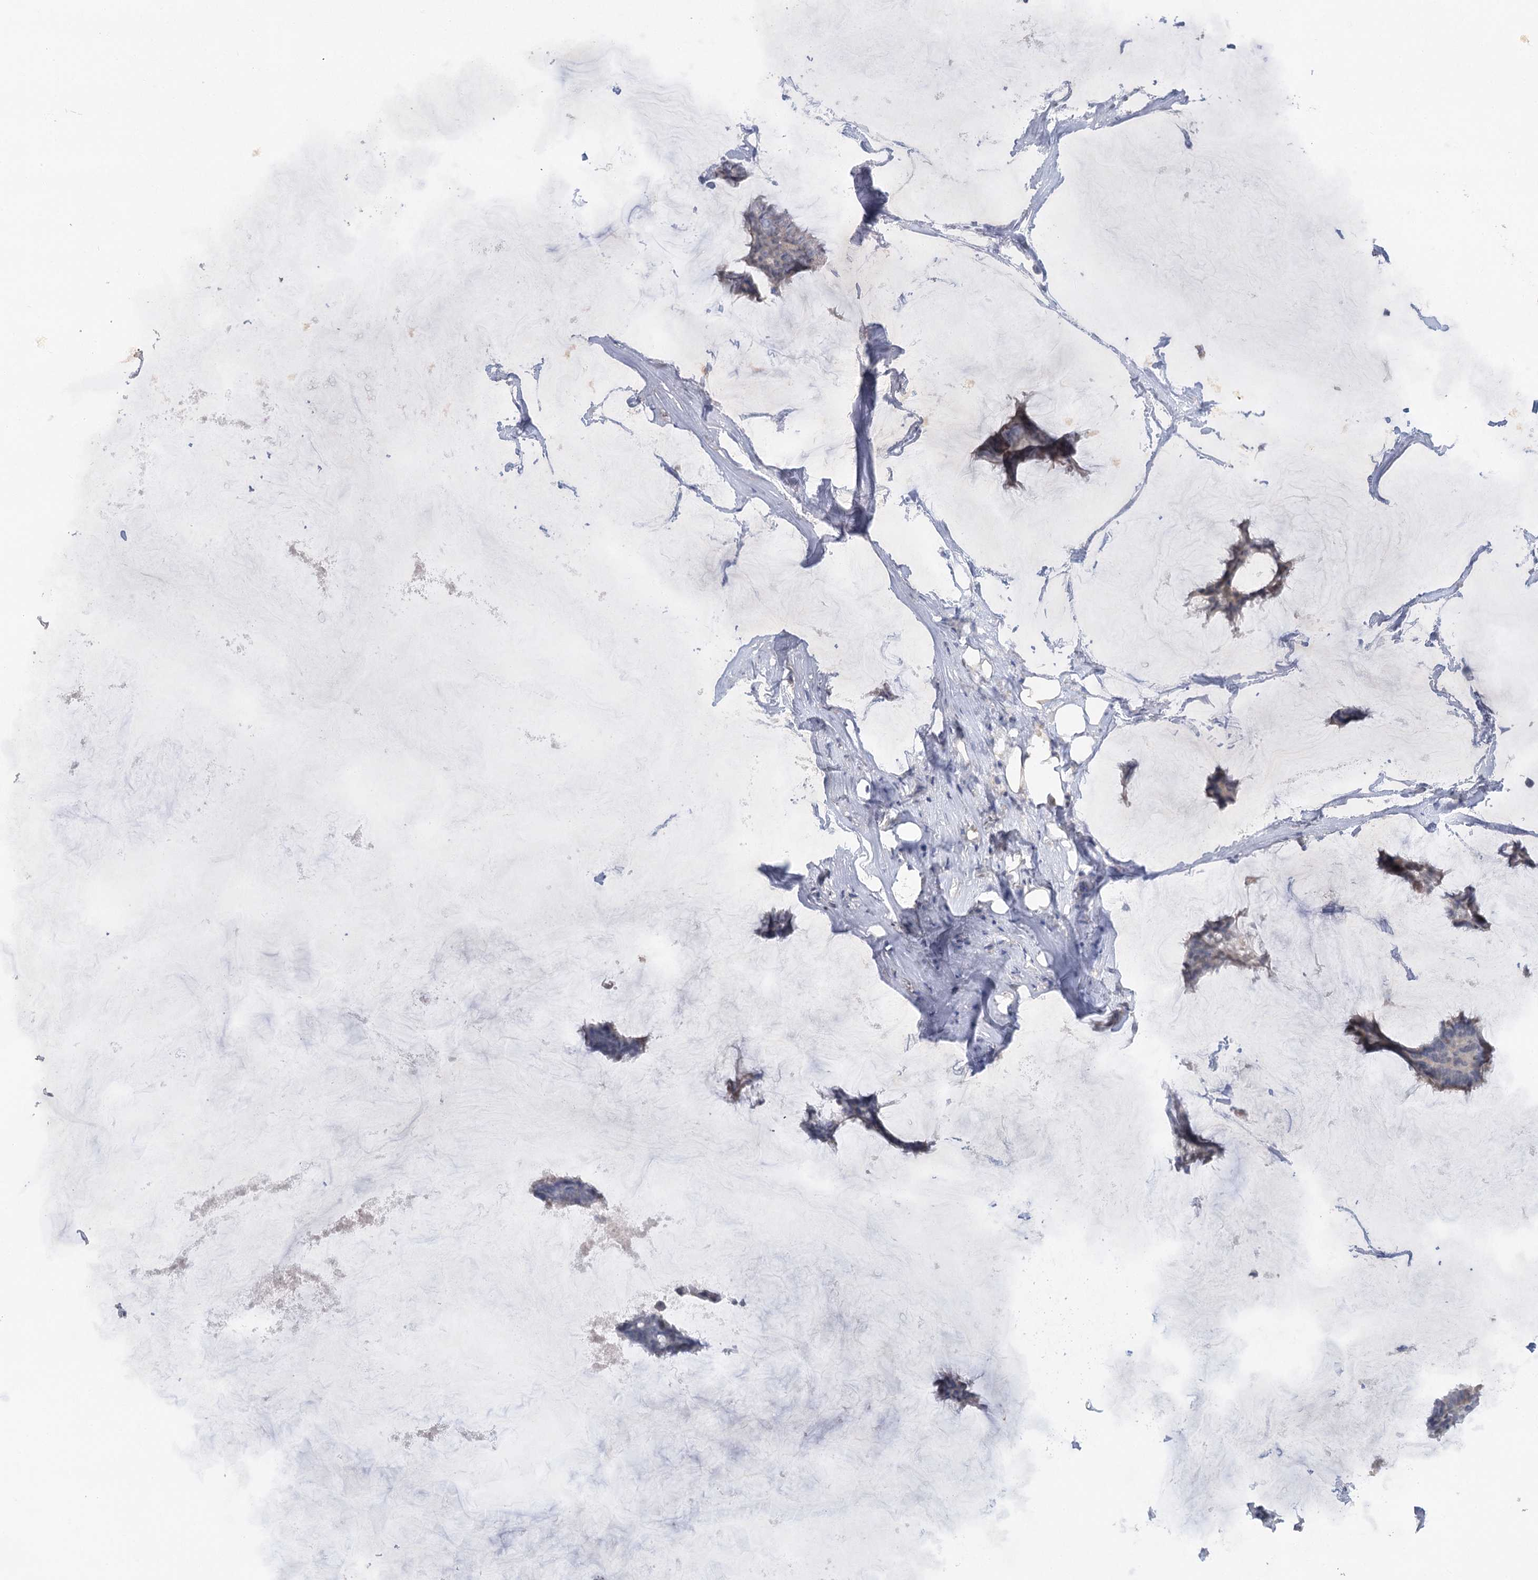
{"staining": {"intensity": "negative", "quantity": "none", "location": "none"}, "tissue": "breast cancer", "cell_type": "Tumor cells", "image_type": "cancer", "snomed": [{"axis": "morphology", "description": "Duct carcinoma"}, {"axis": "topography", "description": "Breast"}], "caption": "Immunohistochemical staining of human breast infiltrating ductal carcinoma demonstrates no significant expression in tumor cells.", "gene": "TRAF3IP1", "patient": {"sex": "female", "age": 93}}